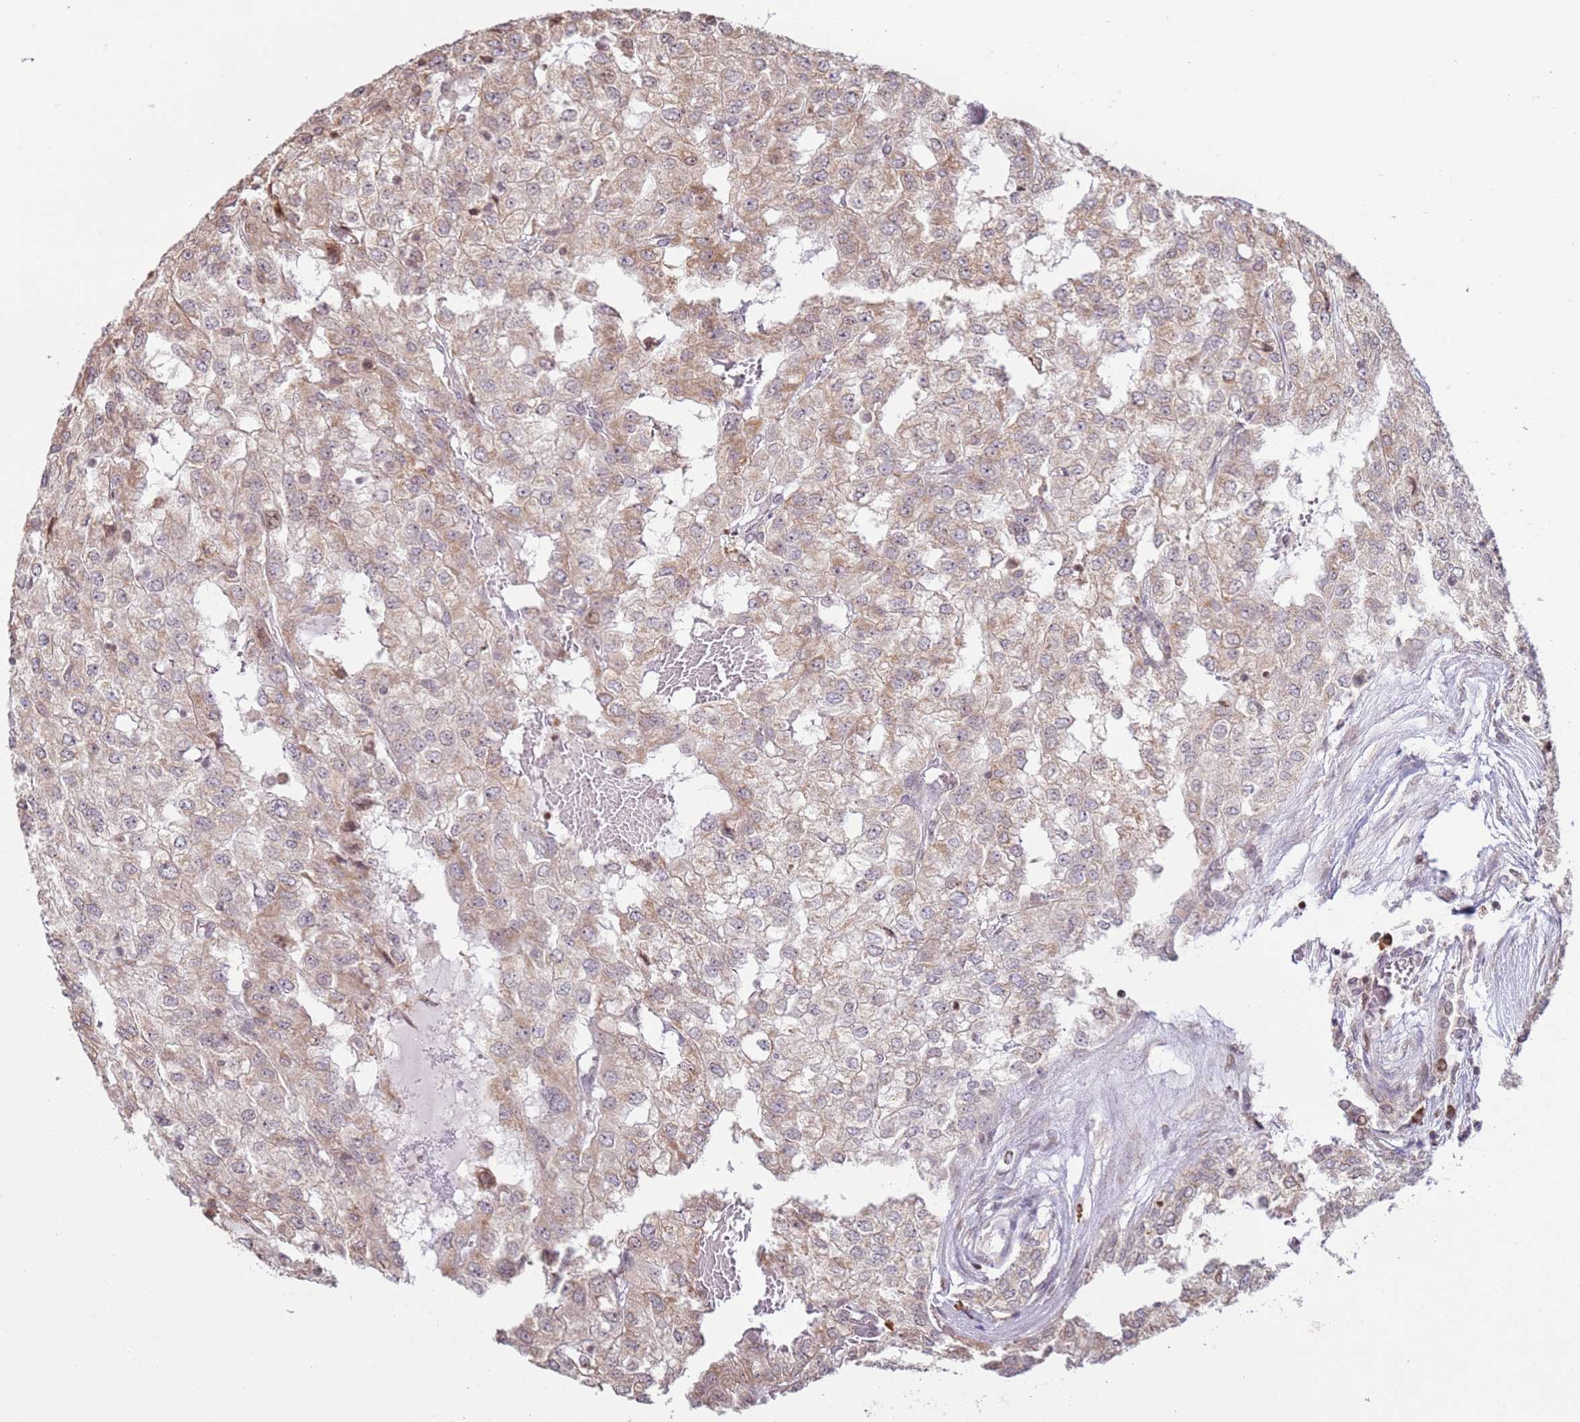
{"staining": {"intensity": "weak", "quantity": ">75%", "location": "cytoplasmic/membranous"}, "tissue": "renal cancer", "cell_type": "Tumor cells", "image_type": "cancer", "snomed": [{"axis": "morphology", "description": "Adenocarcinoma, NOS"}, {"axis": "topography", "description": "Kidney"}], "caption": "Immunohistochemistry (IHC) micrograph of human renal cancer stained for a protein (brown), which demonstrates low levels of weak cytoplasmic/membranous expression in about >75% of tumor cells.", "gene": "SCAF1", "patient": {"sex": "female", "age": 54}}